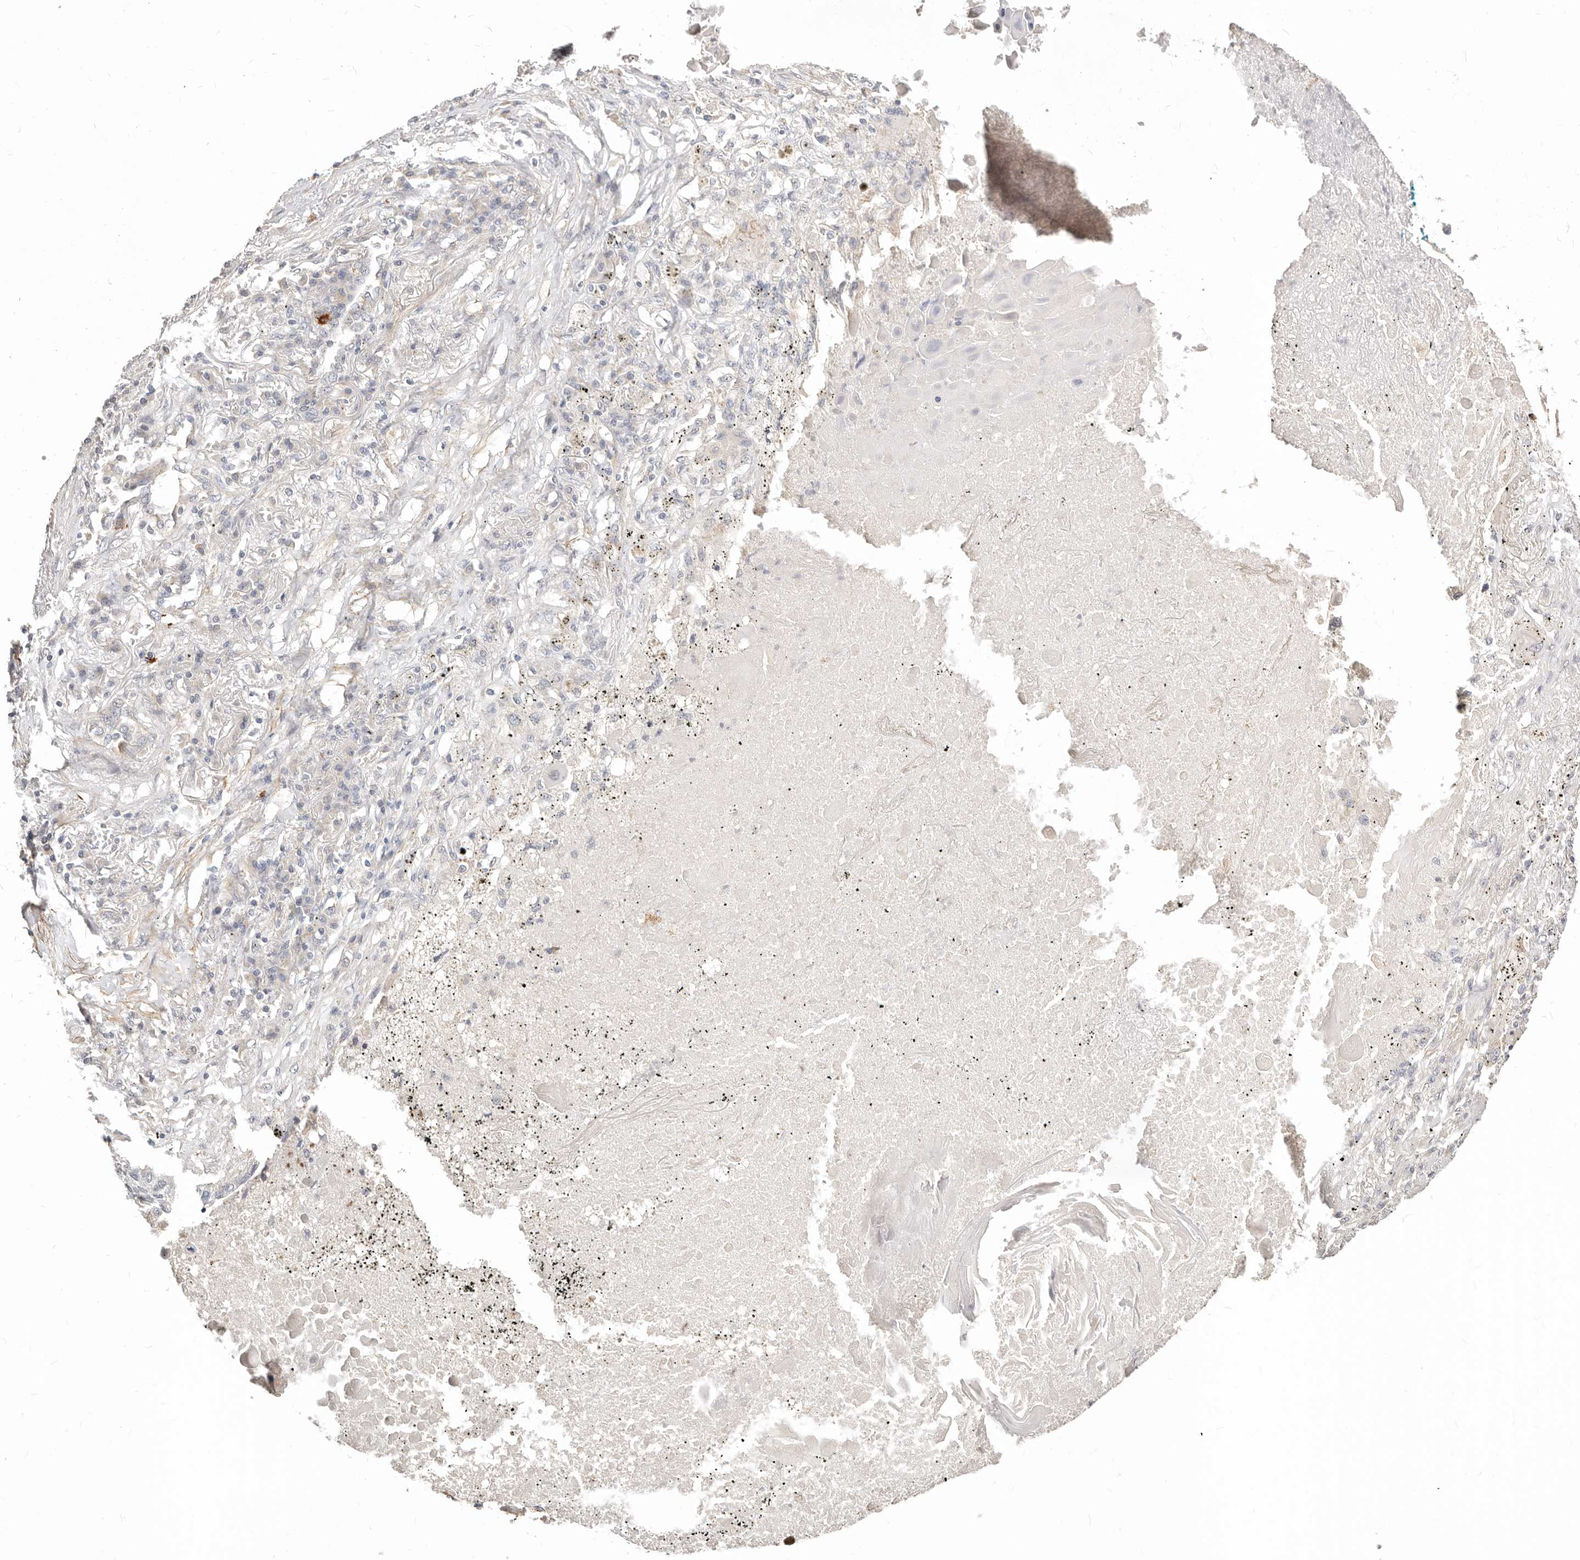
{"staining": {"intensity": "negative", "quantity": "none", "location": "none"}, "tissue": "lung cancer", "cell_type": "Tumor cells", "image_type": "cancer", "snomed": [{"axis": "morphology", "description": "Squamous cell carcinoma, NOS"}, {"axis": "topography", "description": "Lung"}], "caption": "Tumor cells are negative for protein expression in human lung cancer (squamous cell carcinoma).", "gene": "ZRANB1", "patient": {"sex": "female", "age": 63}}